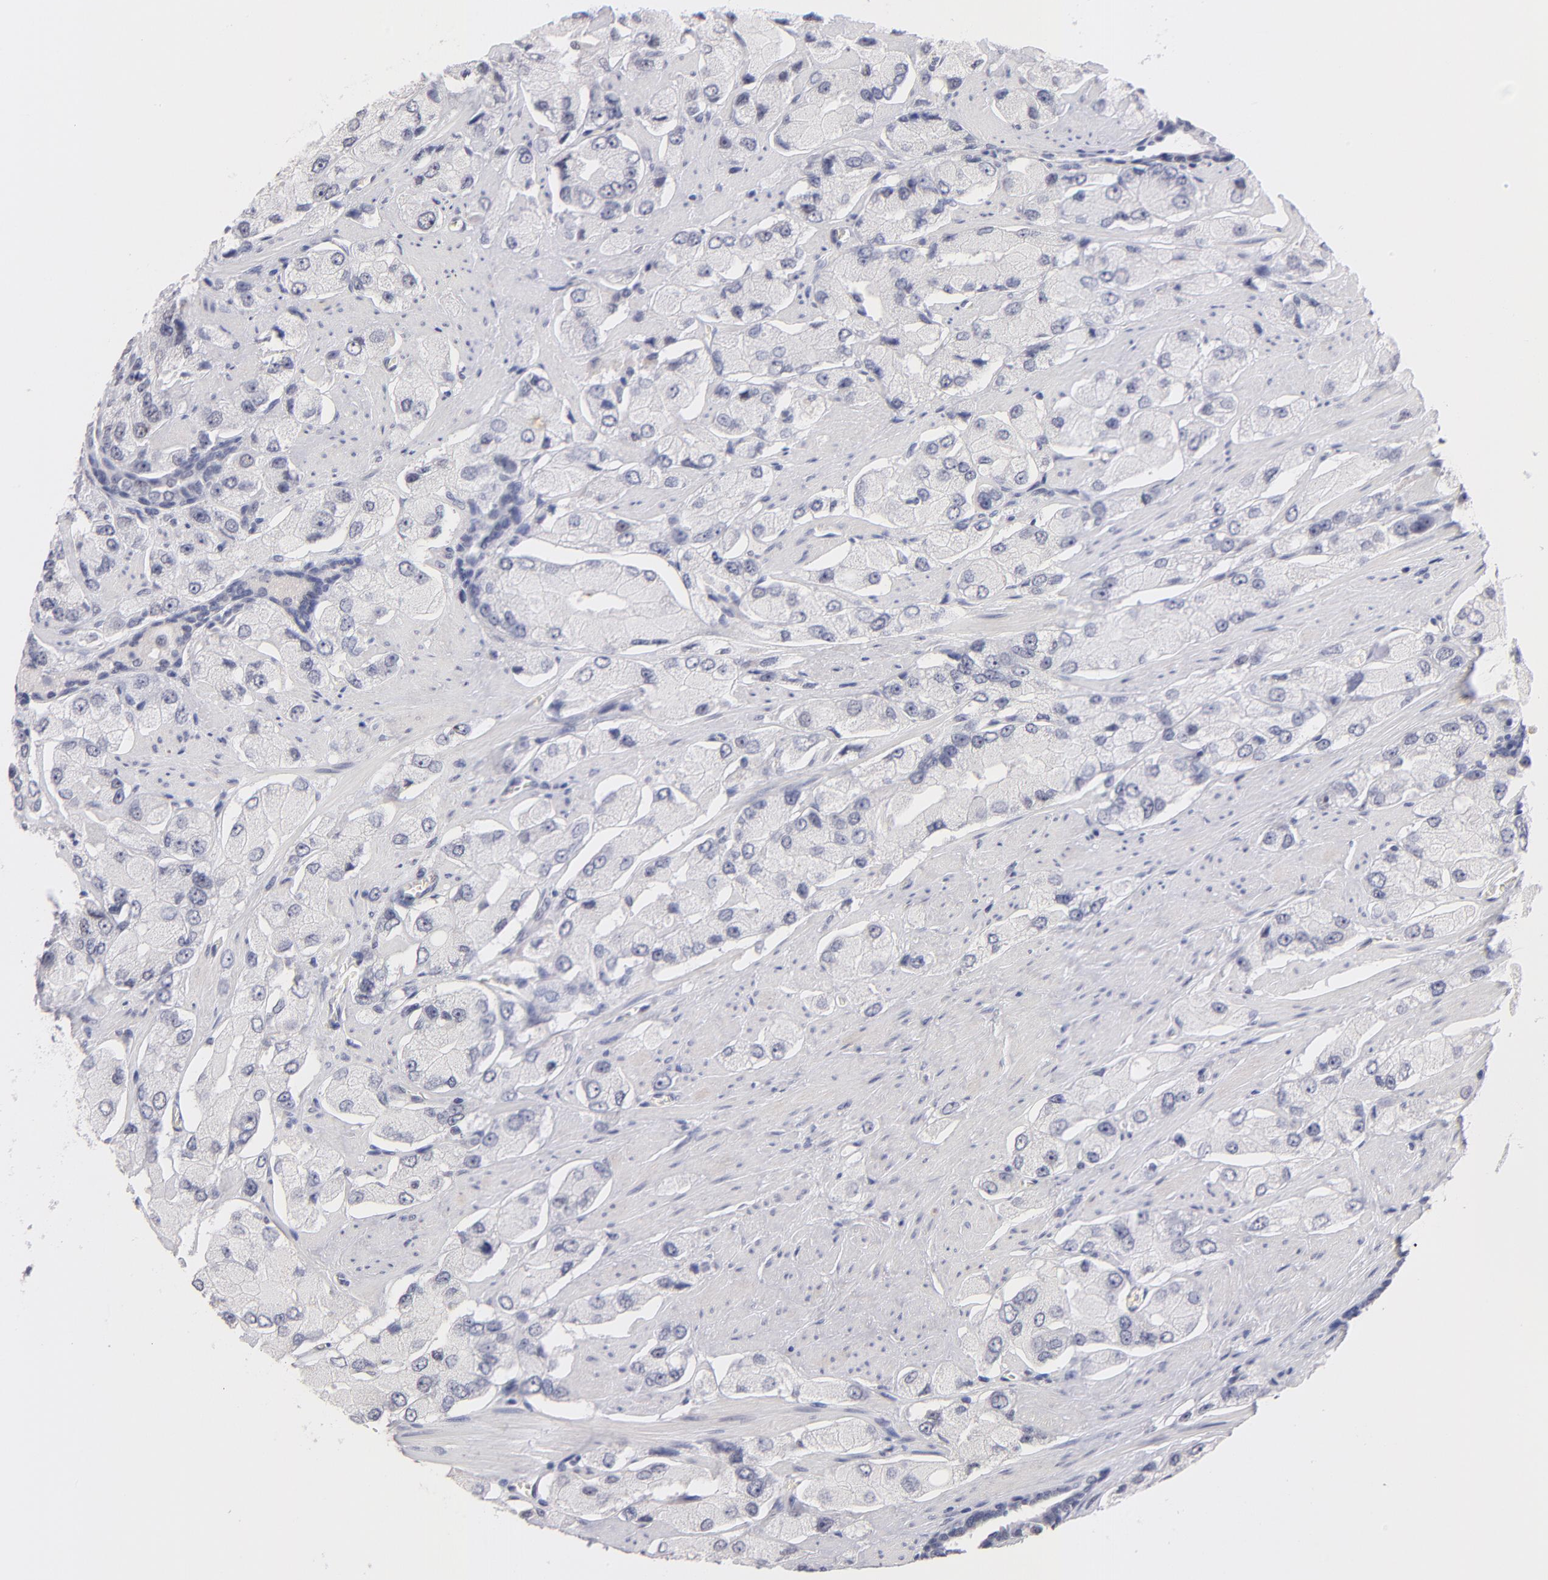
{"staining": {"intensity": "negative", "quantity": "none", "location": "none"}, "tissue": "prostate cancer", "cell_type": "Tumor cells", "image_type": "cancer", "snomed": [{"axis": "morphology", "description": "Adenocarcinoma, High grade"}, {"axis": "topography", "description": "Prostate"}], "caption": "Tumor cells are negative for brown protein staining in prostate adenocarcinoma (high-grade). (Immunohistochemistry, brightfield microscopy, high magnification).", "gene": "TEX11", "patient": {"sex": "male", "age": 58}}